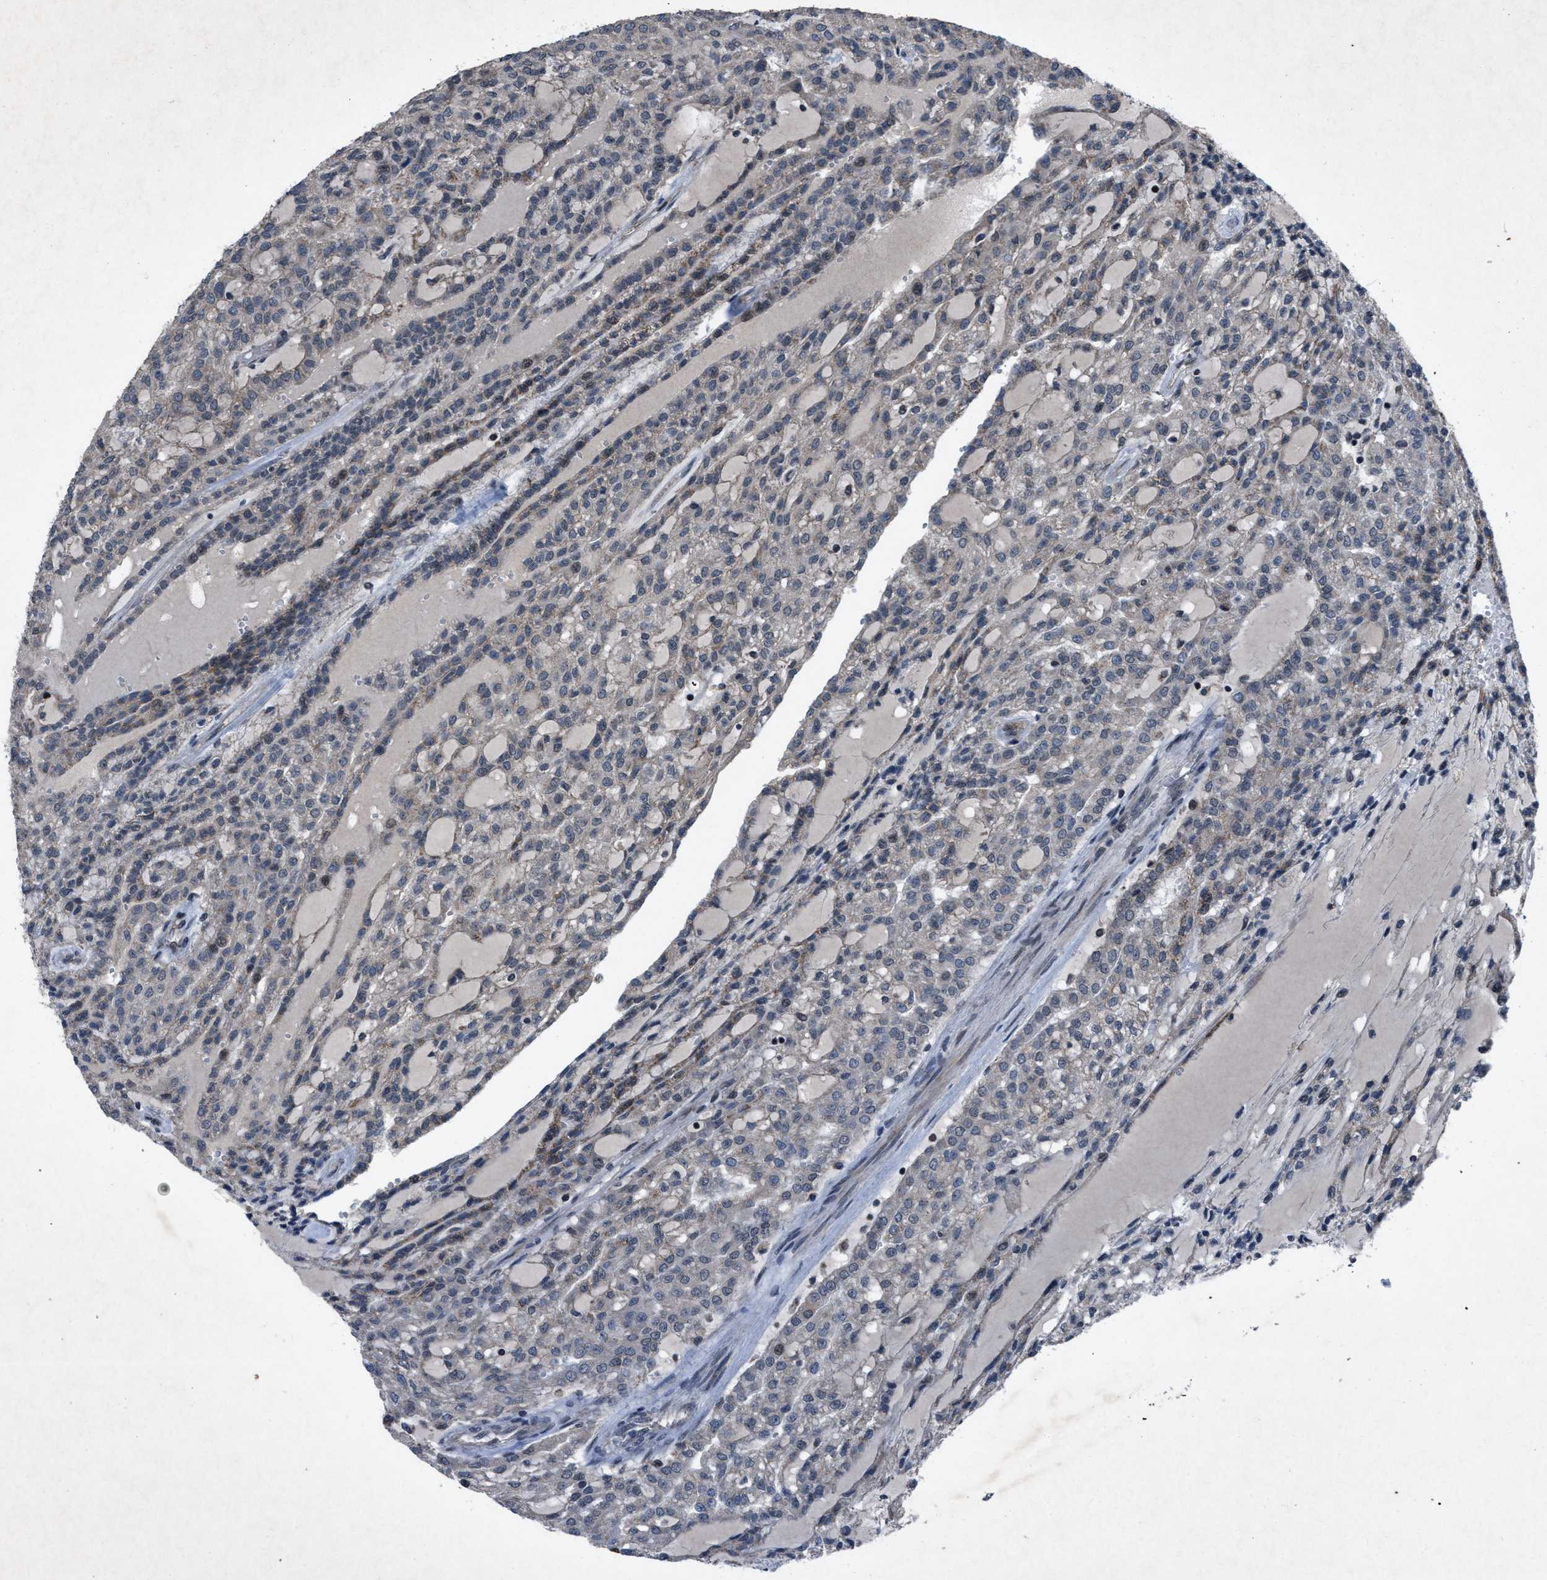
{"staining": {"intensity": "negative", "quantity": "none", "location": "none"}, "tissue": "renal cancer", "cell_type": "Tumor cells", "image_type": "cancer", "snomed": [{"axis": "morphology", "description": "Adenocarcinoma, NOS"}, {"axis": "topography", "description": "Kidney"}], "caption": "Immunohistochemistry (IHC) micrograph of human renal adenocarcinoma stained for a protein (brown), which shows no staining in tumor cells. Brightfield microscopy of immunohistochemistry stained with DAB (brown) and hematoxylin (blue), captured at high magnification.", "gene": "ZNHIT1", "patient": {"sex": "male", "age": 63}}